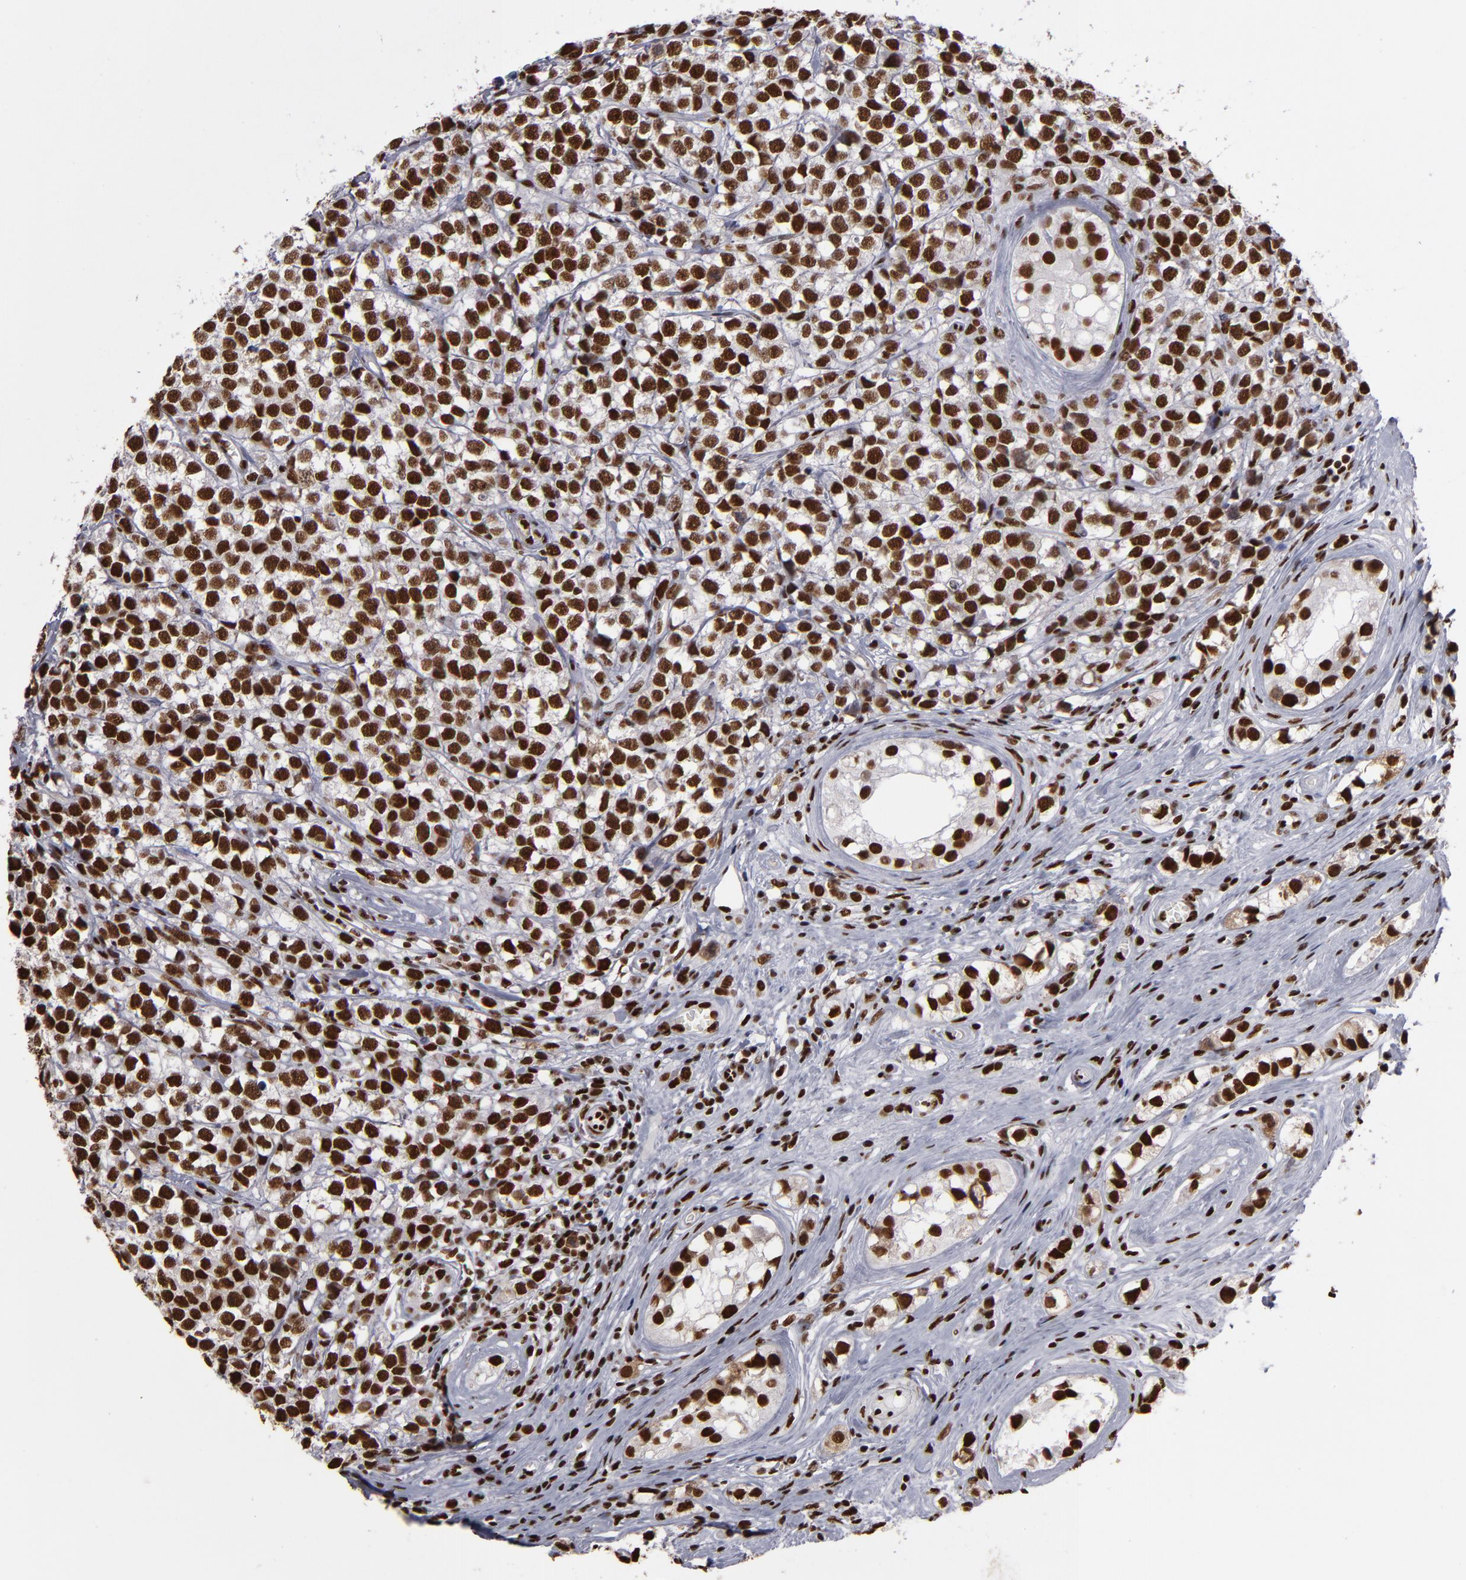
{"staining": {"intensity": "strong", "quantity": ">75%", "location": "nuclear"}, "tissue": "testis cancer", "cell_type": "Tumor cells", "image_type": "cancer", "snomed": [{"axis": "morphology", "description": "Seminoma, NOS"}, {"axis": "topography", "description": "Testis"}], "caption": "Testis cancer stained with a brown dye demonstrates strong nuclear positive positivity in approximately >75% of tumor cells.", "gene": "MRE11", "patient": {"sex": "male", "age": 25}}